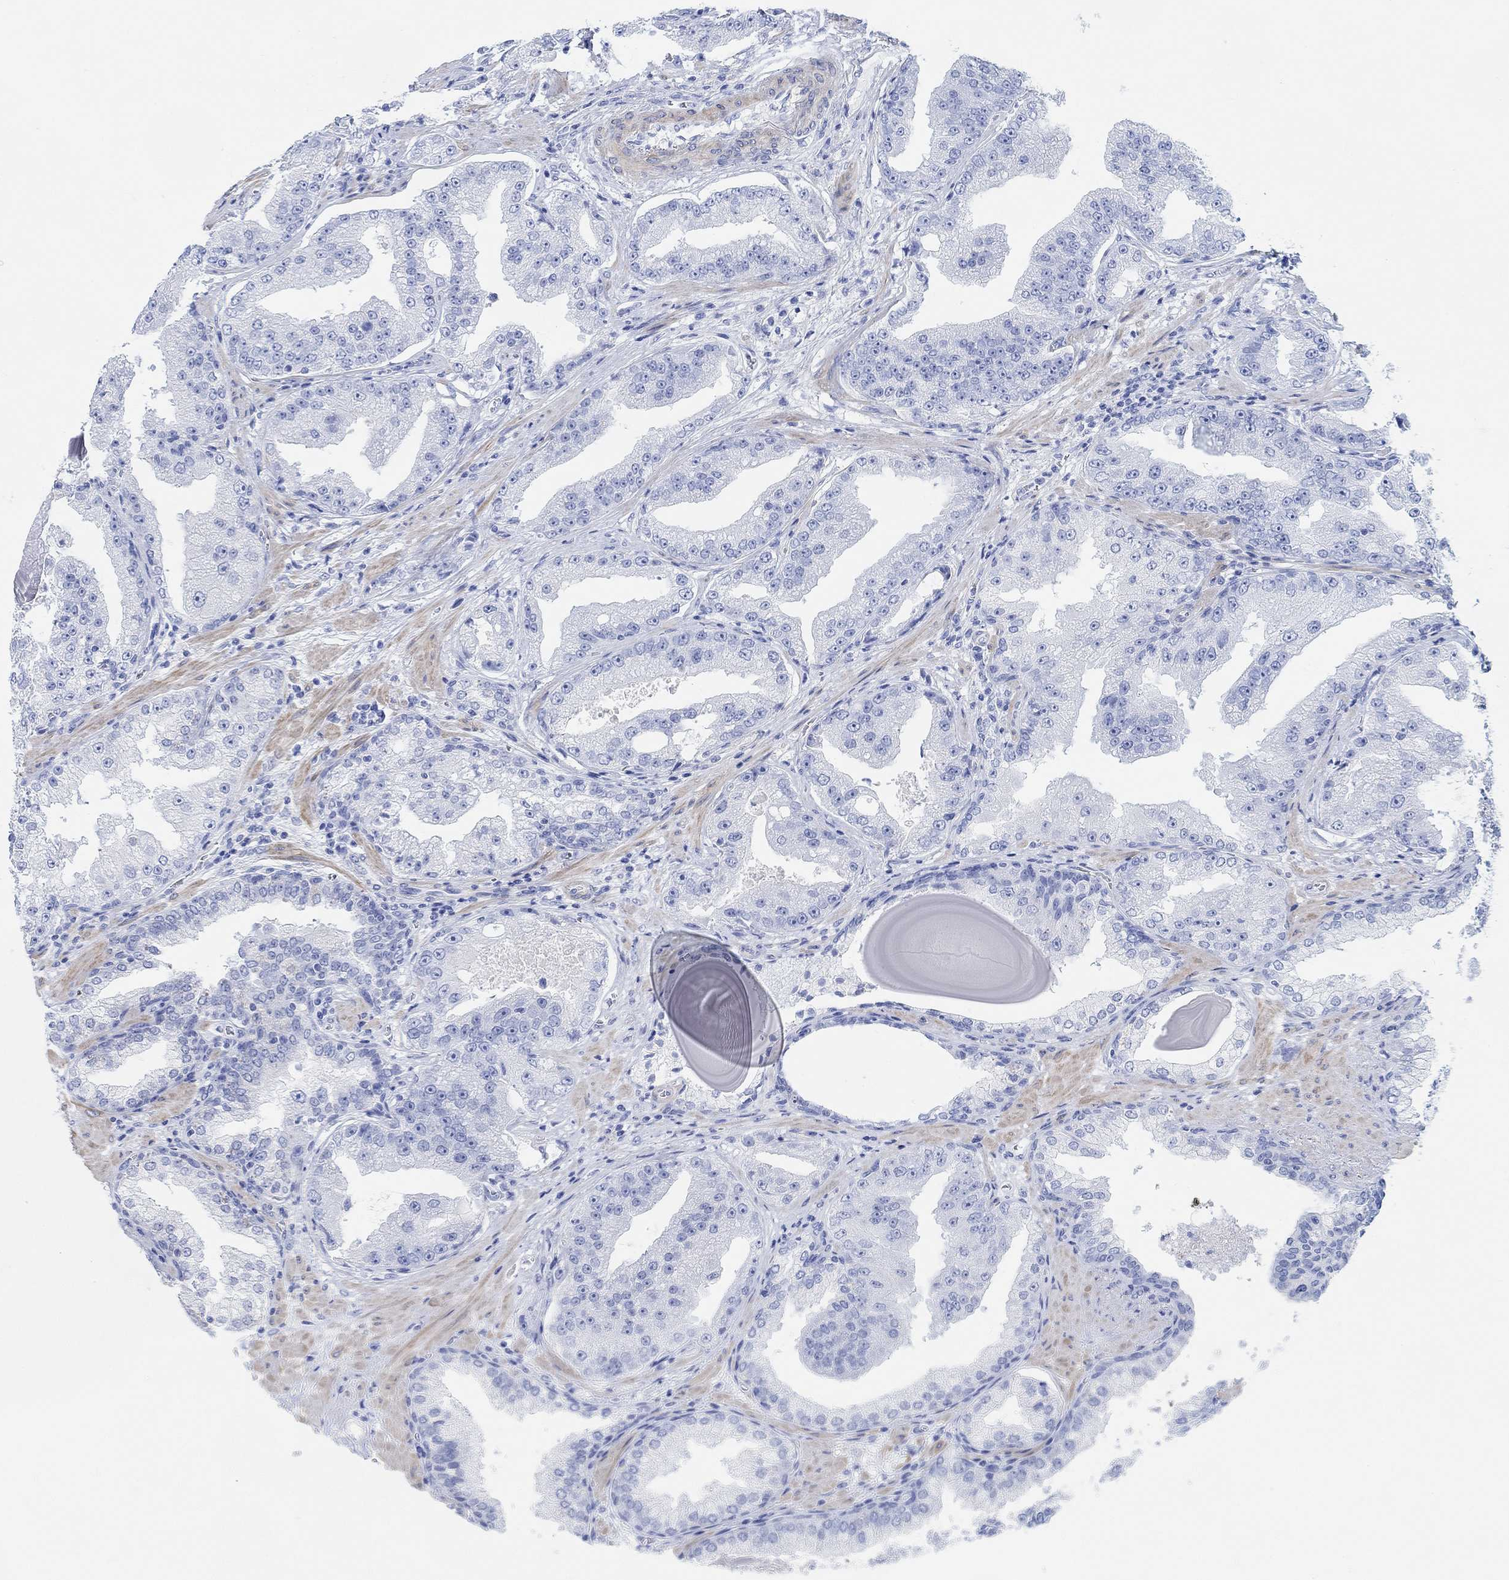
{"staining": {"intensity": "negative", "quantity": "none", "location": "none"}, "tissue": "prostate cancer", "cell_type": "Tumor cells", "image_type": "cancer", "snomed": [{"axis": "morphology", "description": "Adenocarcinoma, Low grade"}, {"axis": "topography", "description": "Prostate"}], "caption": "Tumor cells show no significant positivity in low-grade adenocarcinoma (prostate). (IHC, brightfield microscopy, high magnification).", "gene": "ANKRD33", "patient": {"sex": "male", "age": 62}}